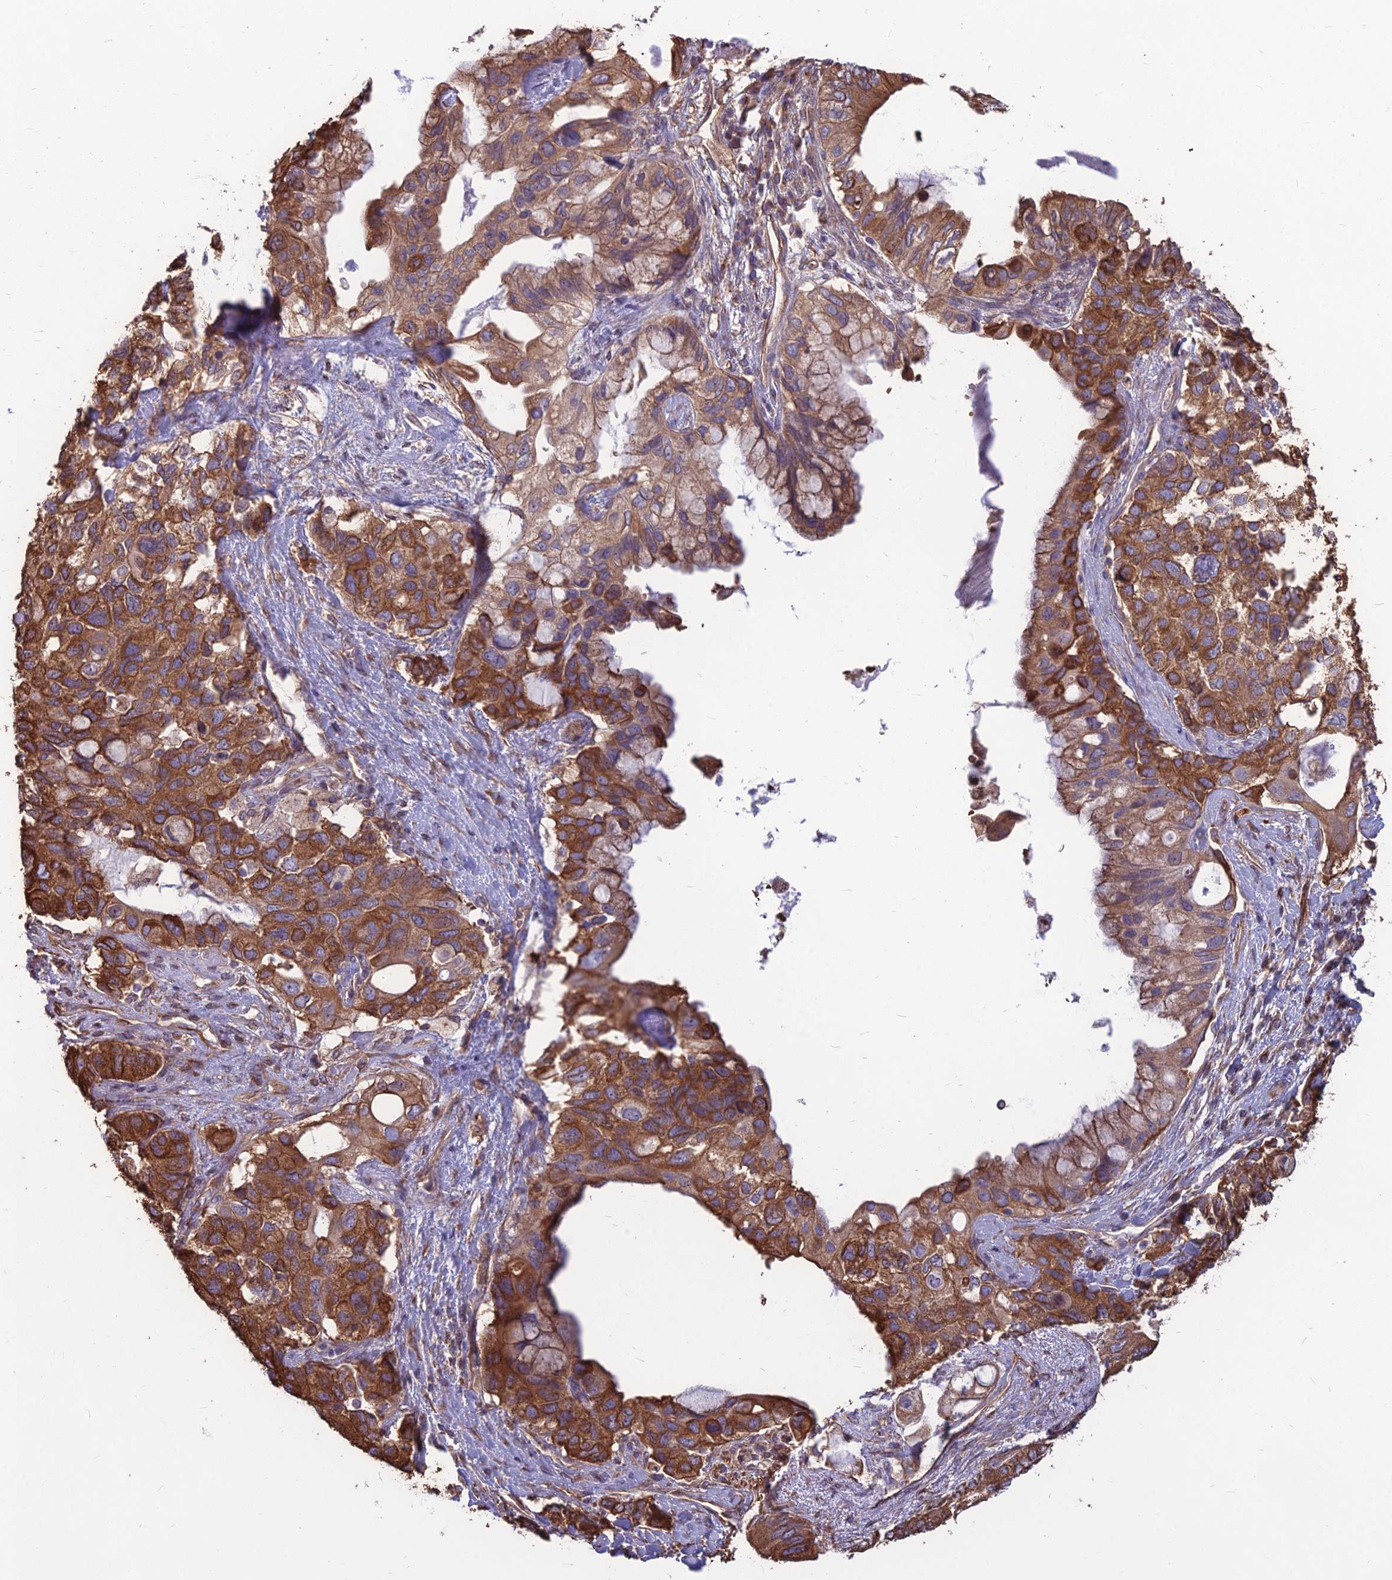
{"staining": {"intensity": "strong", "quantity": ">75%", "location": "cytoplasmic/membranous"}, "tissue": "pancreatic cancer", "cell_type": "Tumor cells", "image_type": "cancer", "snomed": [{"axis": "morphology", "description": "Adenocarcinoma, NOS"}, {"axis": "topography", "description": "Pancreas"}], "caption": "Pancreatic adenocarcinoma stained with DAB (3,3'-diaminobenzidine) immunohistochemistry exhibits high levels of strong cytoplasmic/membranous staining in about >75% of tumor cells.", "gene": "LSM6", "patient": {"sex": "female", "age": 56}}